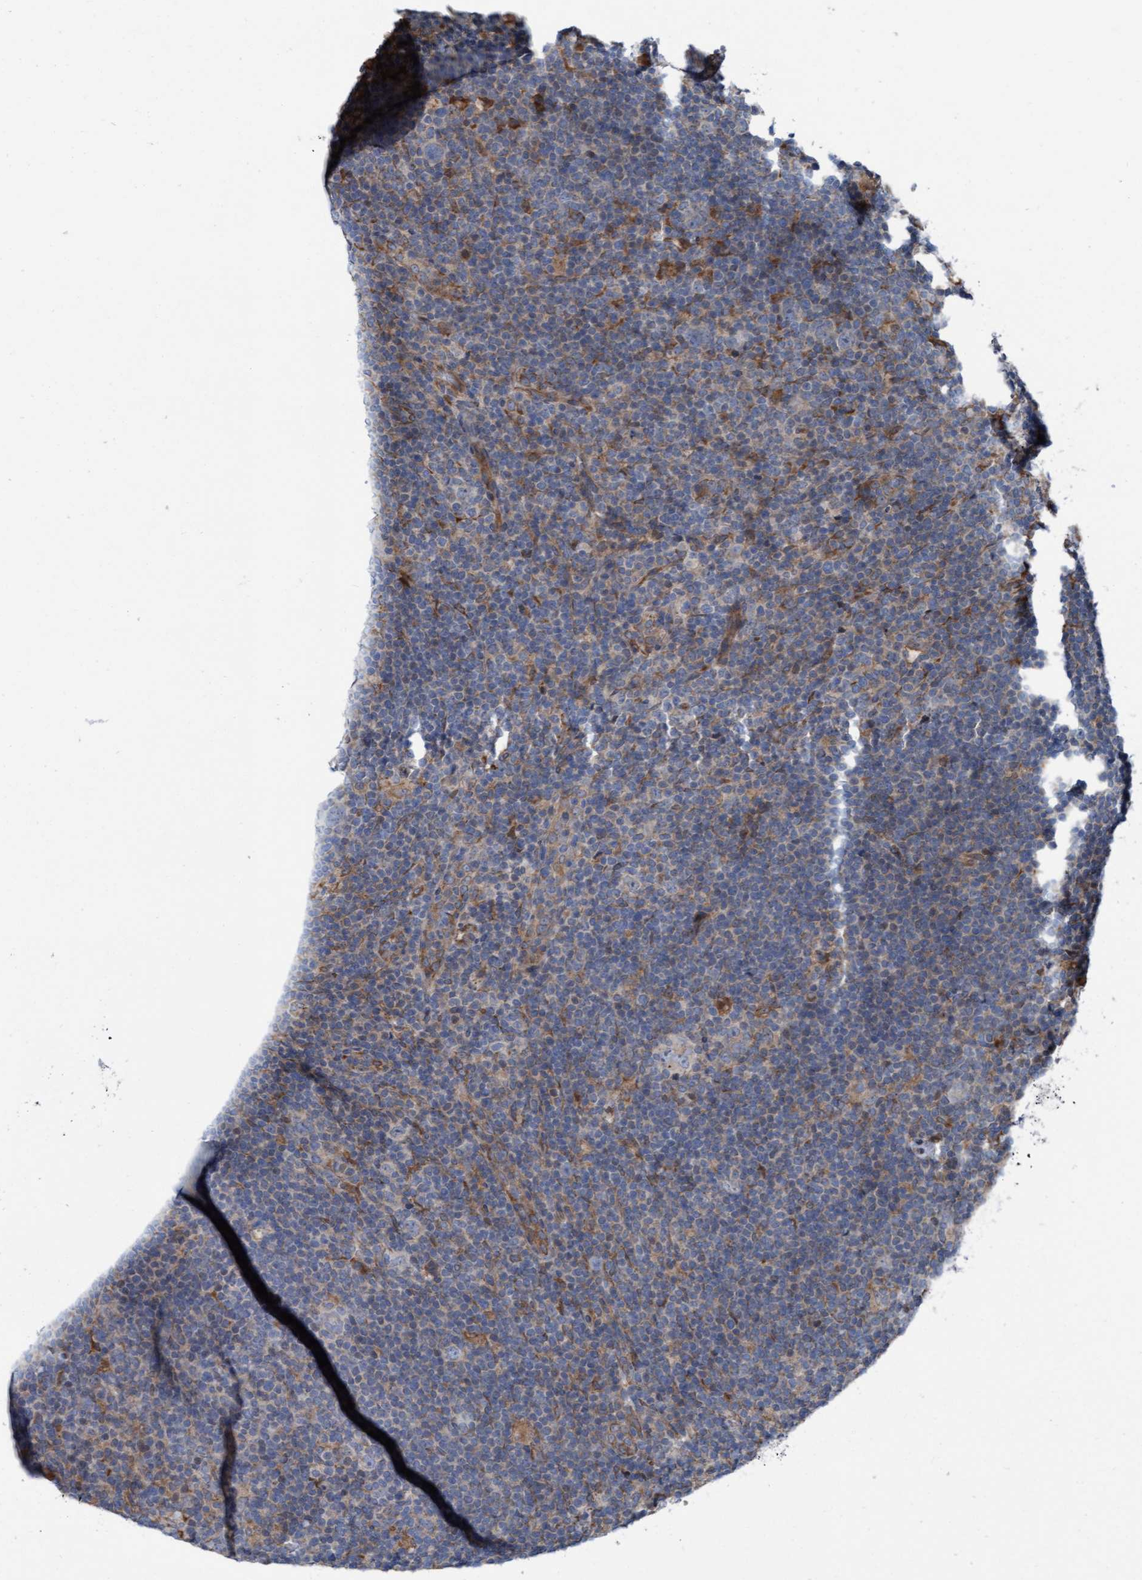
{"staining": {"intensity": "negative", "quantity": "none", "location": "none"}, "tissue": "lymphoma", "cell_type": "Tumor cells", "image_type": "cancer", "snomed": [{"axis": "morphology", "description": "Hodgkin's disease, NOS"}, {"axis": "topography", "description": "Lymph node"}], "caption": "Micrograph shows no significant protein staining in tumor cells of lymphoma.", "gene": "RAP1GAP2", "patient": {"sex": "female", "age": 57}}